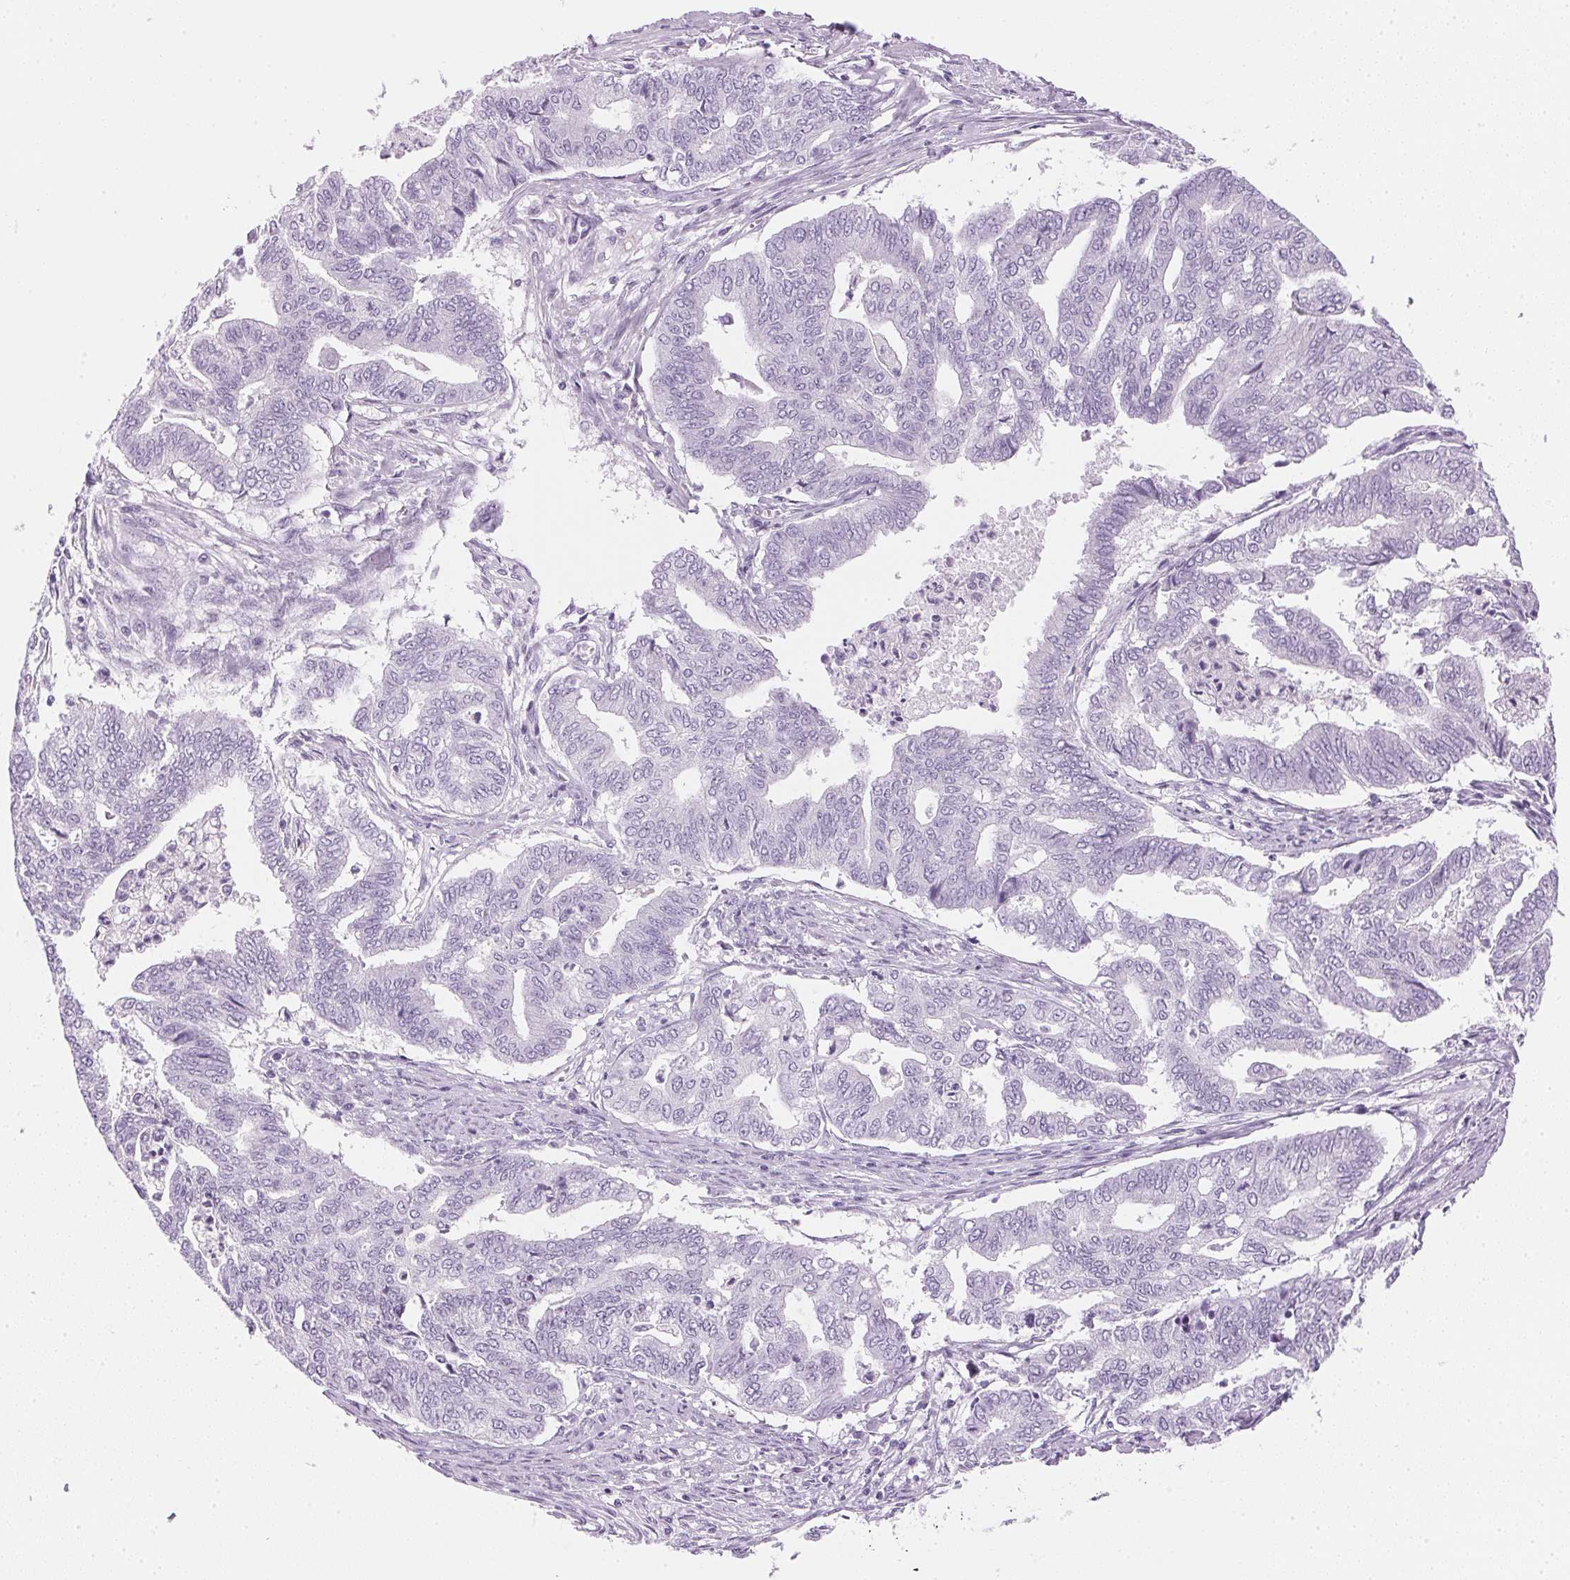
{"staining": {"intensity": "negative", "quantity": "none", "location": "none"}, "tissue": "endometrial cancer", "cell_type": "Tumor cells", "image_type": "cancer", "snomed": [{"axis": "morphology", "description": "Adenocarcinoma, NOS"}, {"axis": "topography", "description": "Endometrium"}], "caption": "Endometrial cancer was stained to show a protein in brown. There is no significant positivity in tumor cells.", "gene": "IGFBP1", "patient": {"sex": "female", "age": 79}}